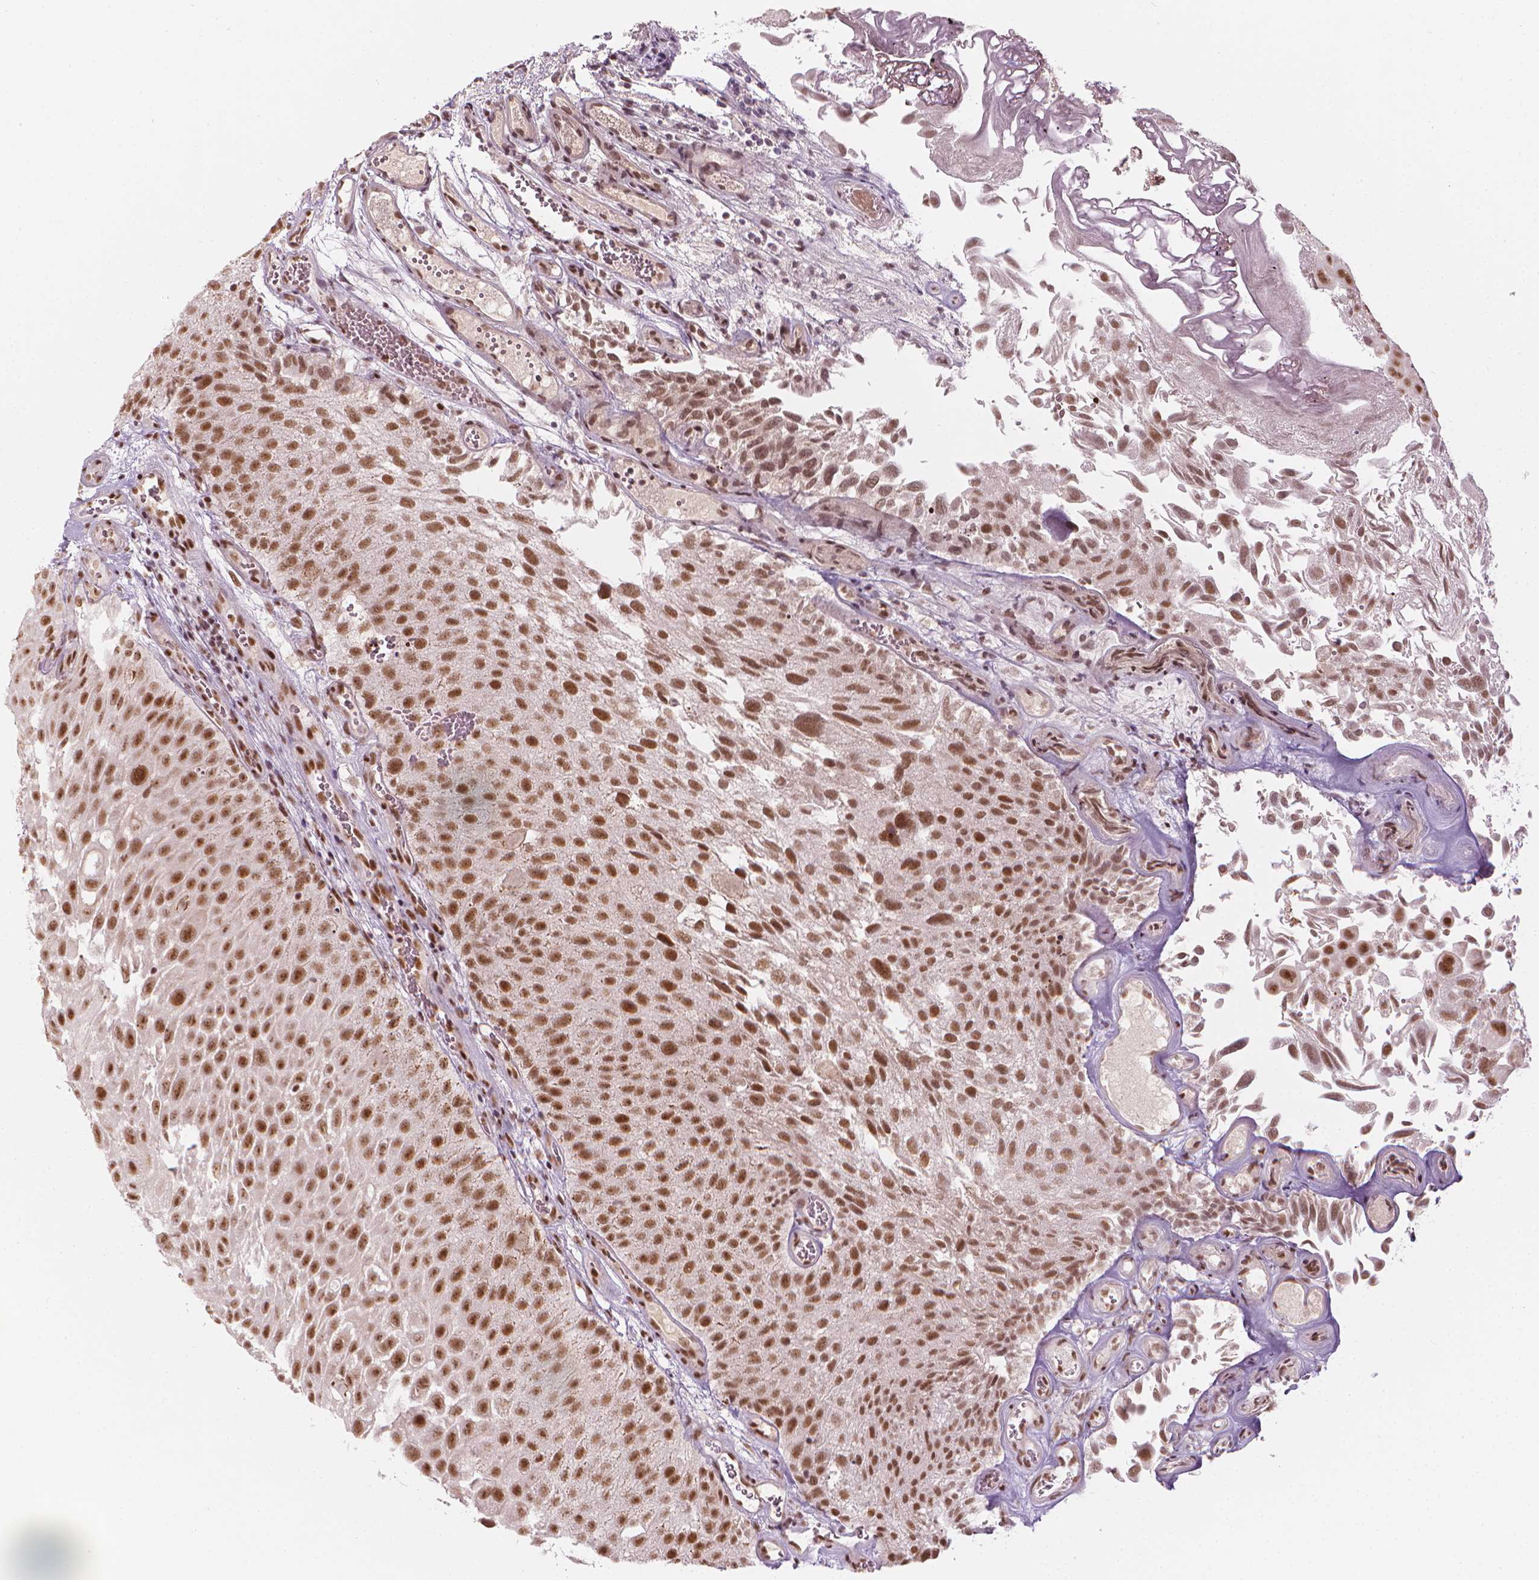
{"staining": {"intensity": "moderate", "quantity": ">75%", "location": "nuclear"}, "tissue": "urothelial cancer", "cell_type": "Tumor cells", "image_type": "cancer", "snomed": [{"axis": "morphology", "description": "Urothelial carcinoma, Low grade"}, {"axis": "topography", "description": "Urinary bladder"}], "caption": "Tumor cells exhibit moderate nuclear expression in about >75% of cells in urothelial cancer.", "gene": "ELF2", "patient": {"sex": "male", "age": 72}}